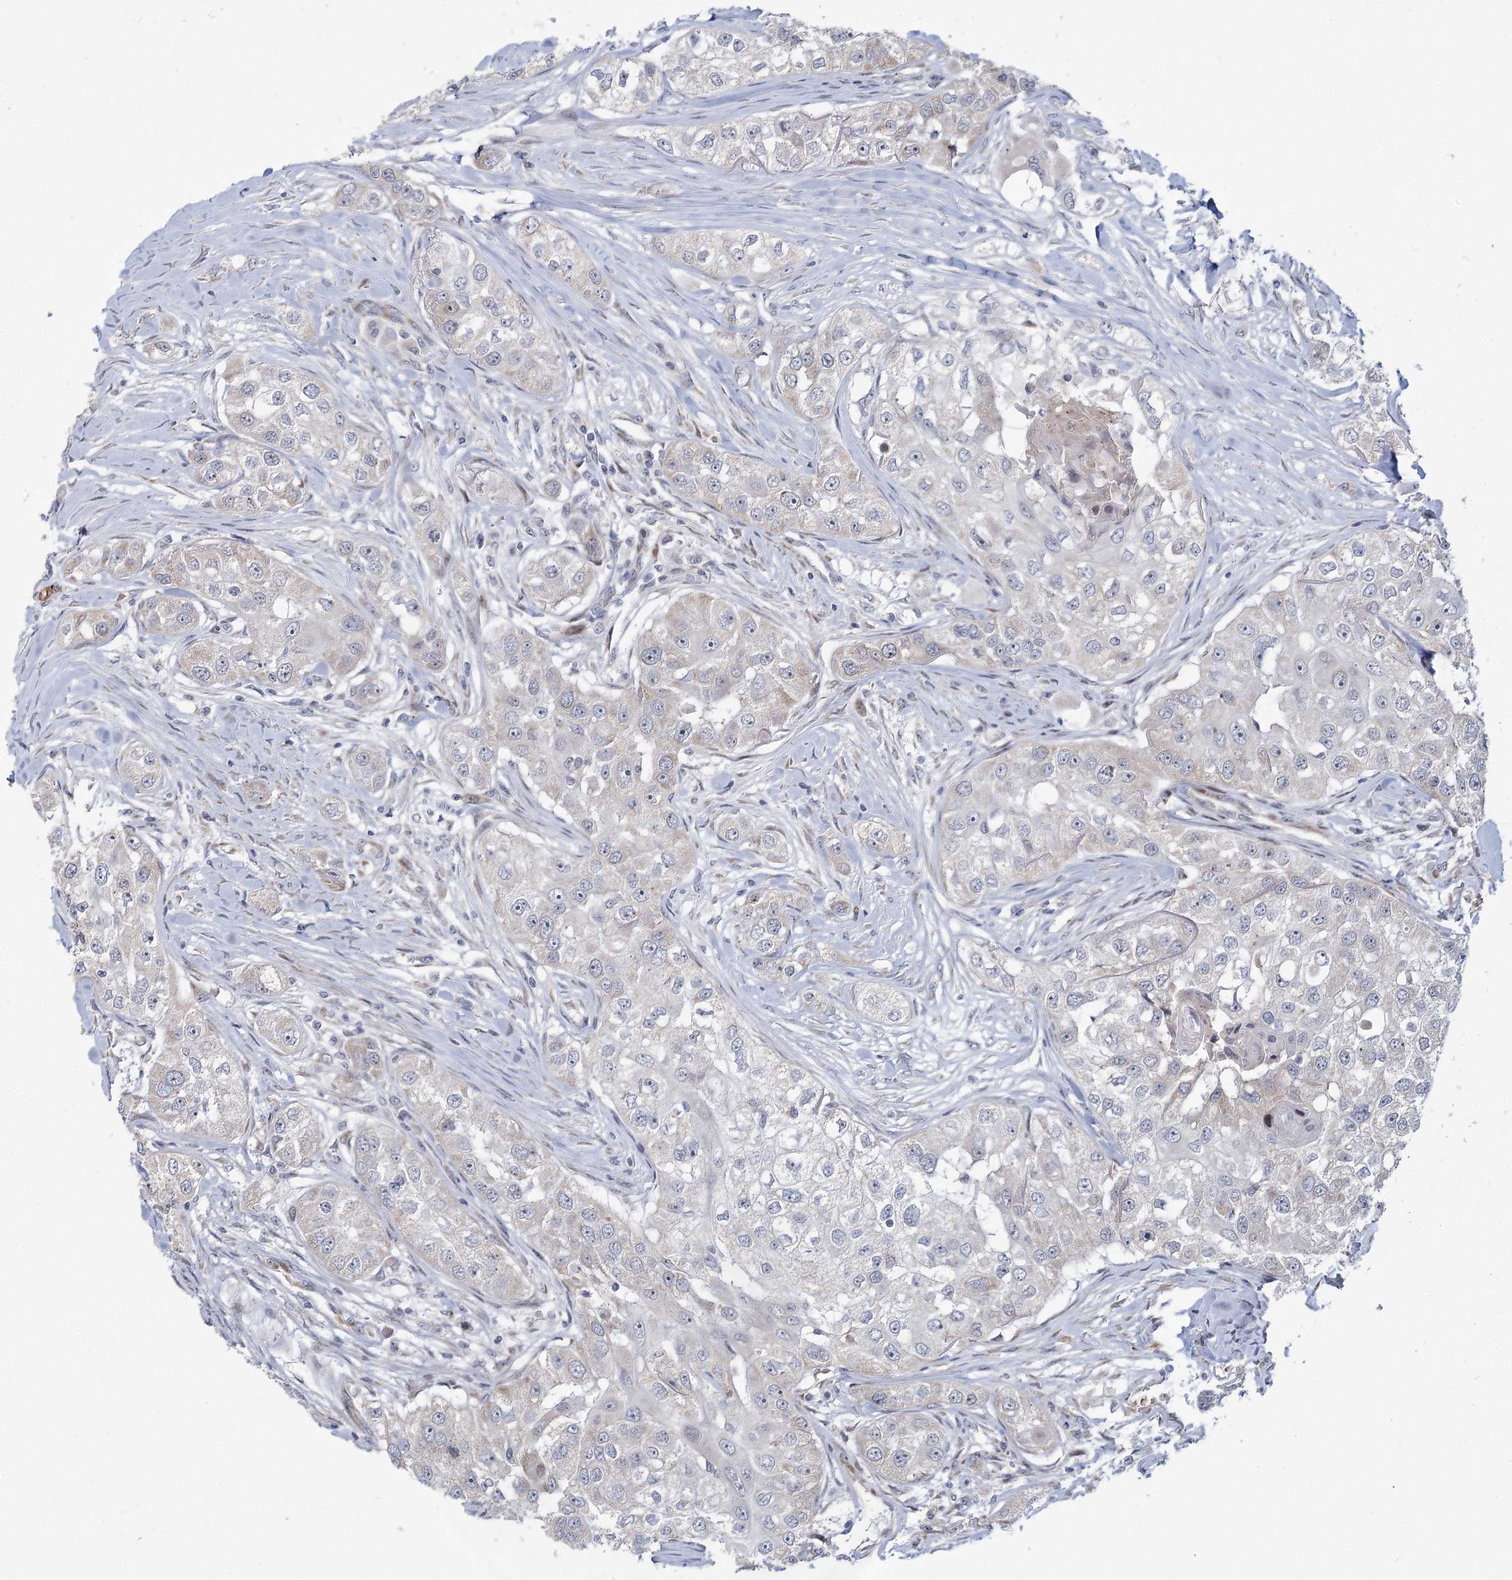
{"staining": {"intensity": "negative", "quantity": "none", "location": "none"}, "tissue": "head and neck cancer", "cell_type": "Tumor cells", "image_type": "cancer", "snomed": [{"axis": "morphology", "description": "Normal tissue, NOS"}, {"axis": "morphology", "description": "Squamous cell carcinoma, NOS"}, {"axis": "topography", "description": "Skeletal muscle"}, {"axis": "topography", "description": "Head-Neck"}], "caption": "Human squamous cell carcinoma (head and neck) stained for a protein using IHC exhibits no staining in tumor cells.", "gene": "NSMCE4A", "patient": {"sex": "male", "age": 51}}